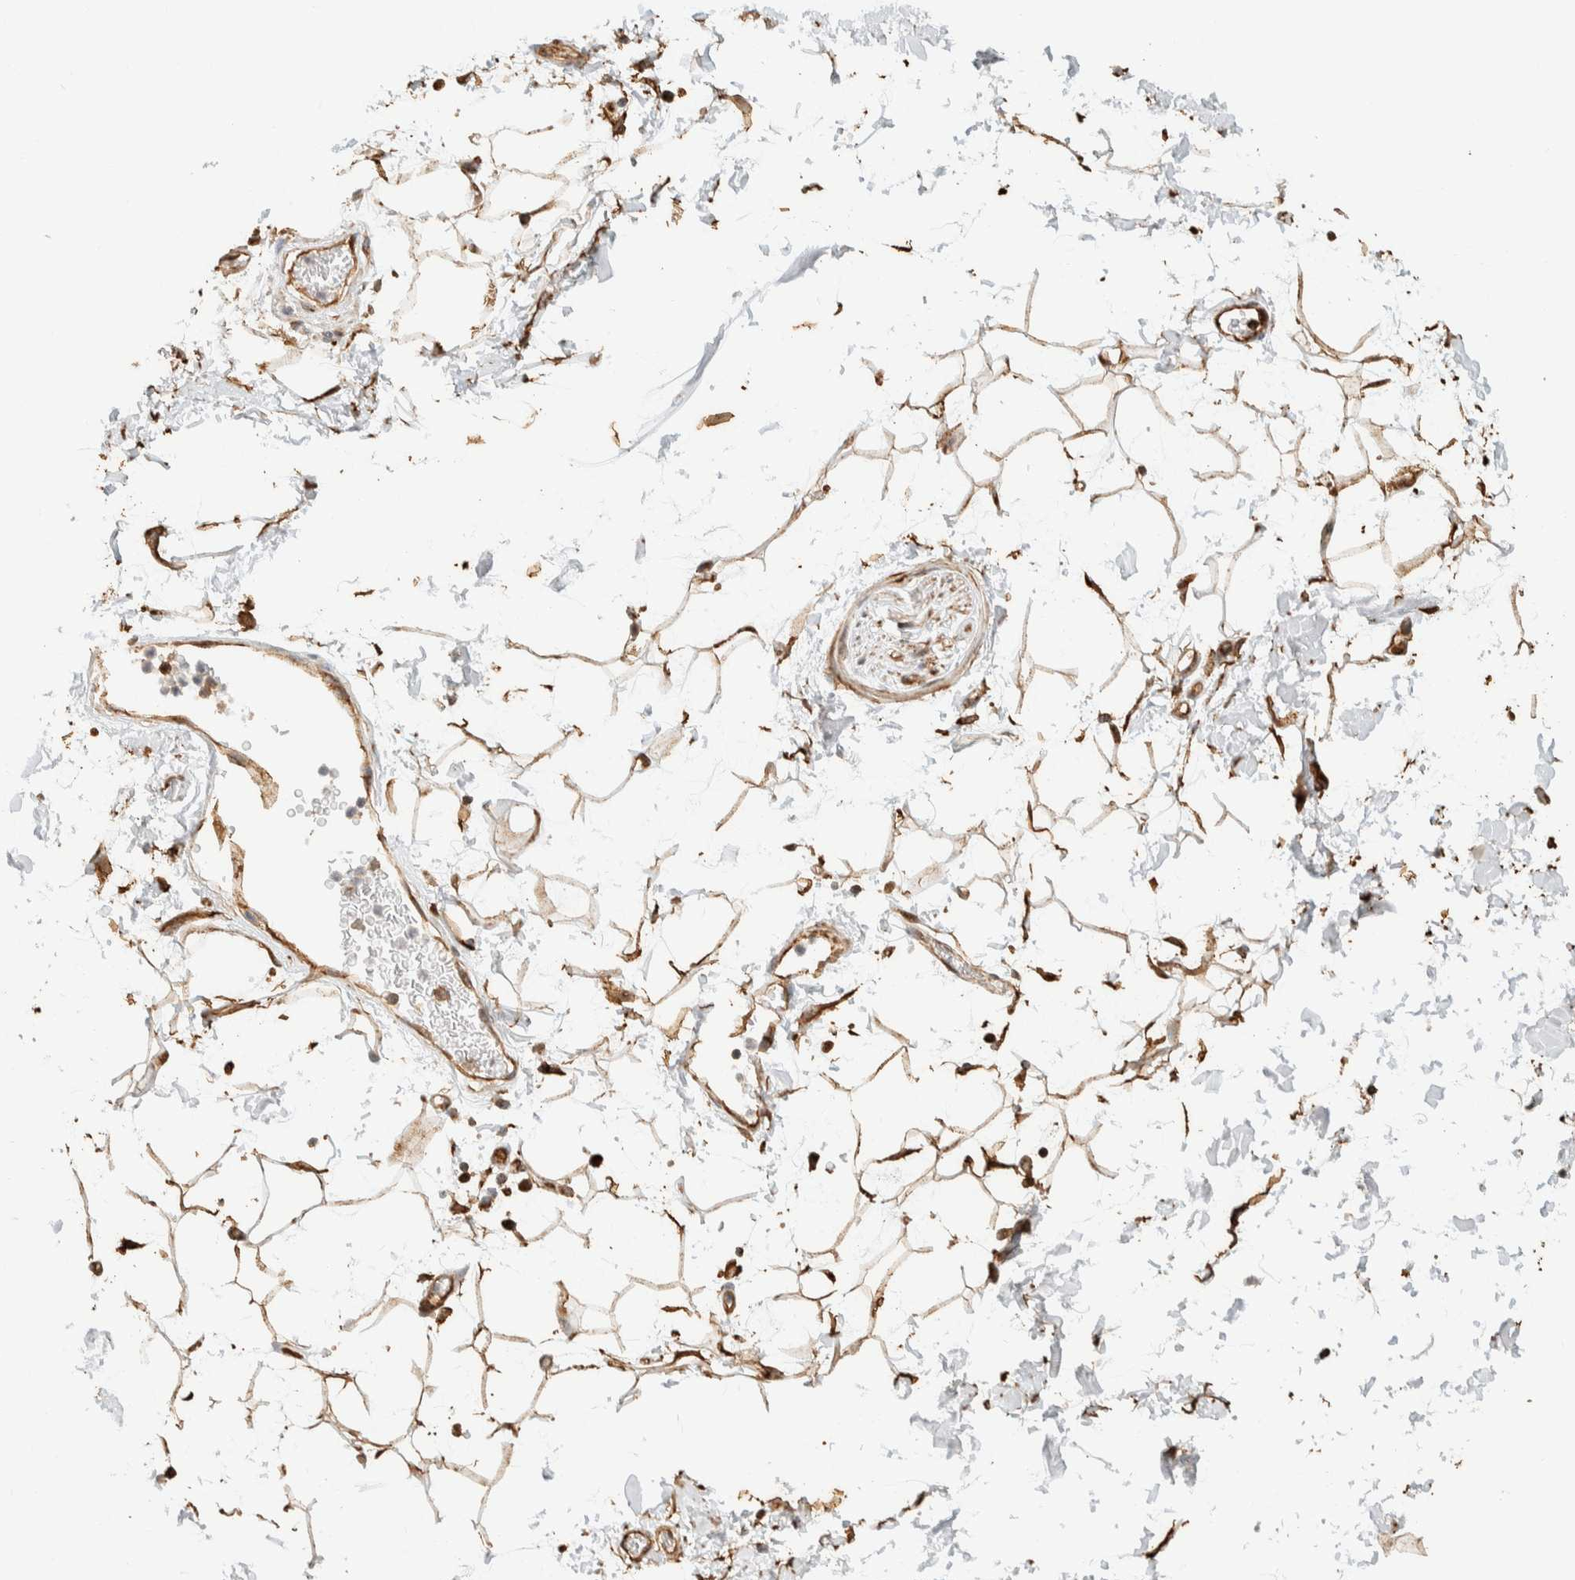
{"staining": {"intensity": "moderate", "quantity": ">75%", "location": "cytoplasmic/membranous"}, "tissue": "adipose tissue", "cell_type": "Adipocytes", "image_type": "normal", "snomed": [{"axis": "morphology", "description": "Normal tissue, NOS"}, {"axis": "topography", "description": "Soft tissue"}], "caption": "Protein staining shows moderate cytoplasmic/membranous staining in about >75% of adipocytes in benign adipose tissue.", "gene": "KIF9", "patient": {"sex": "male", "age": 72}}